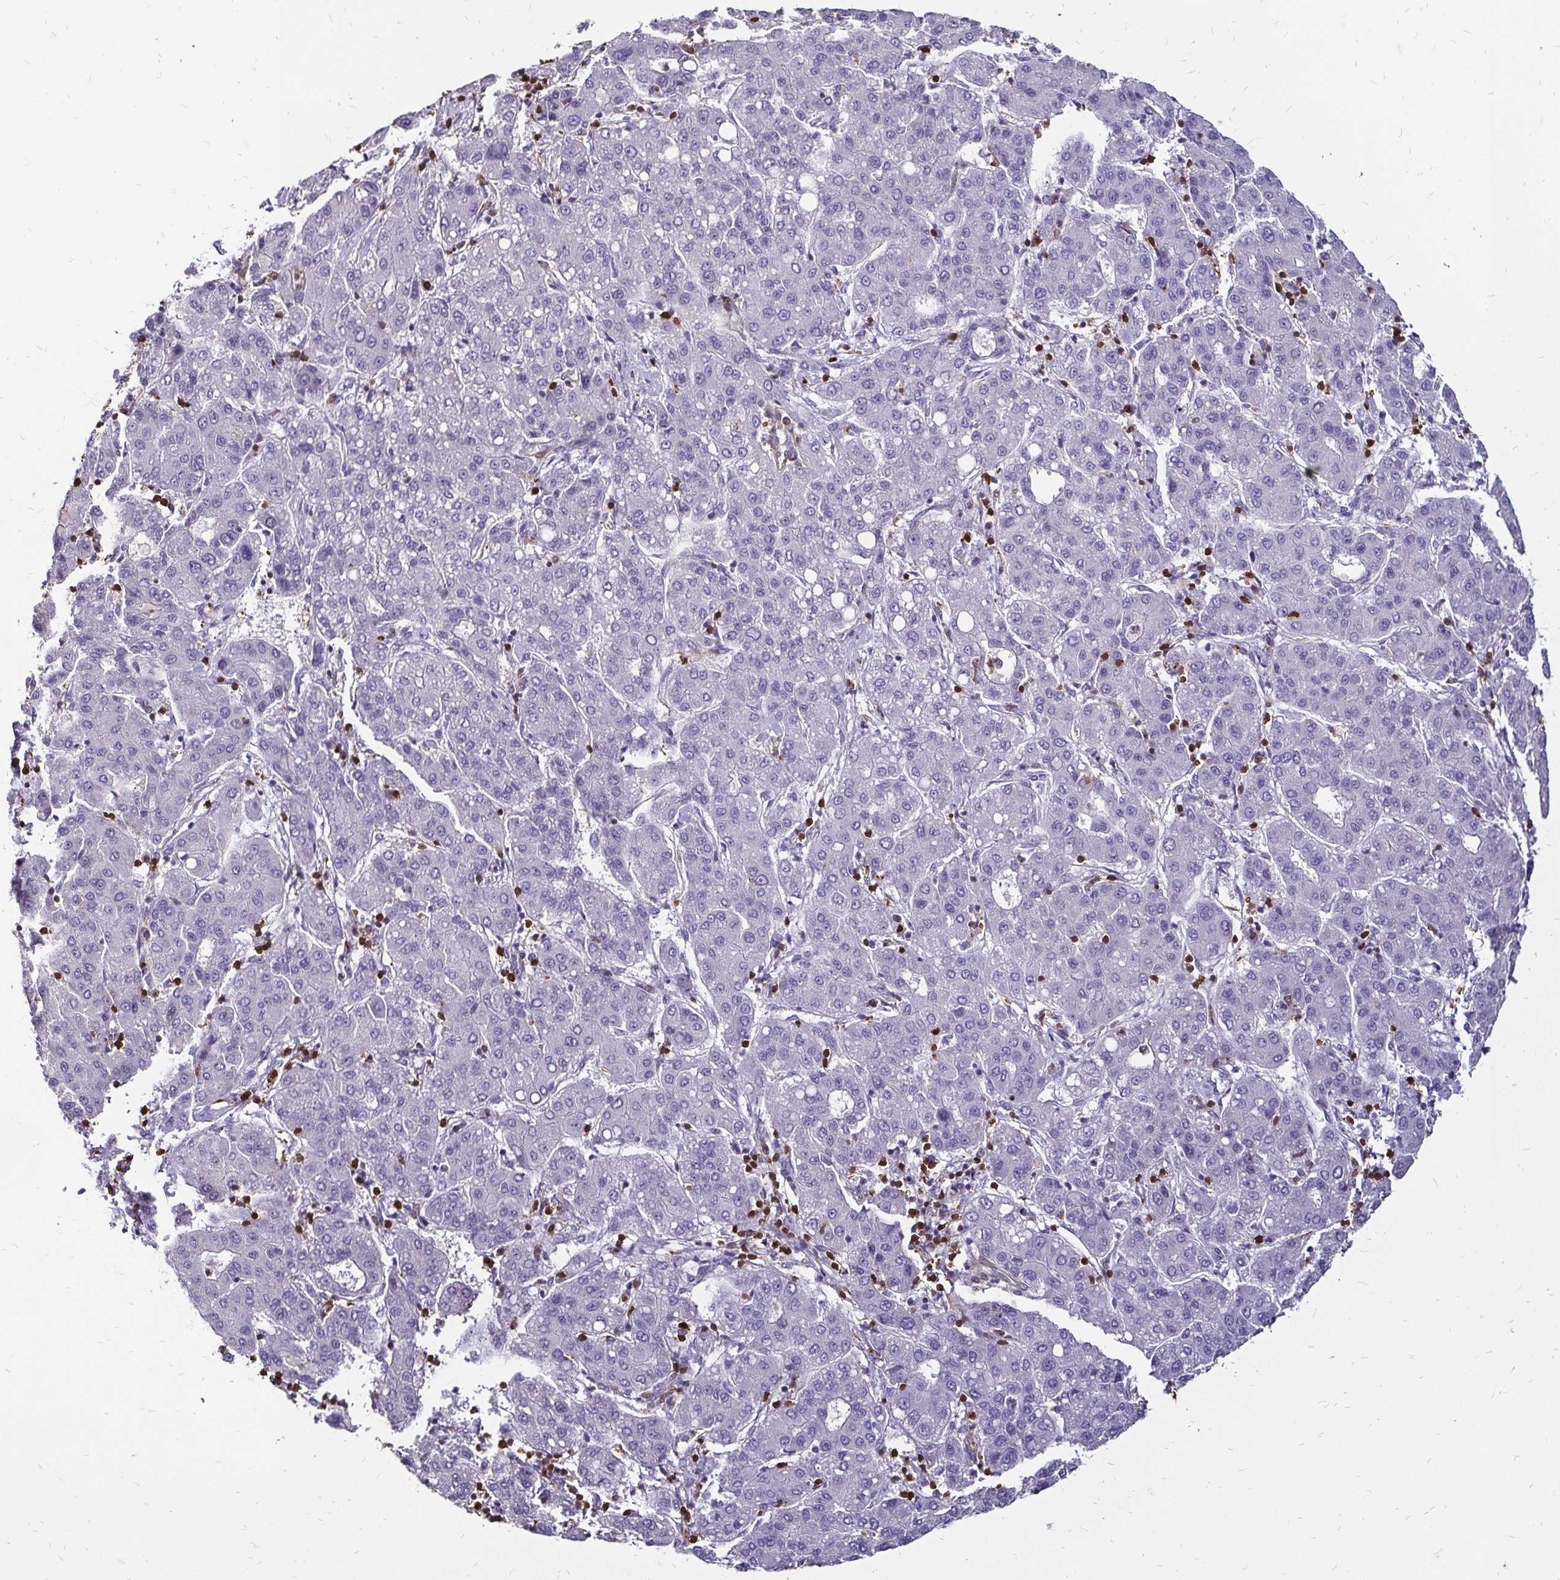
{"staining": {"intensity": "negative", "quantity": "none", "location": "none"}, "tissue": "liver cancer", "cell_type": "Tumor cells", "image_type": "cancer", "snomed": [{"axis": "morphology", "description": "Carcinoma, Hepatocellular, NOS"}, {"axis": "topography", "description": "Liver"}], "caption": "Tumor cells show no significant protein expression in liver cancer.", "gene": "ZFP1", "patient": {"sex": "male", "age": 65}}